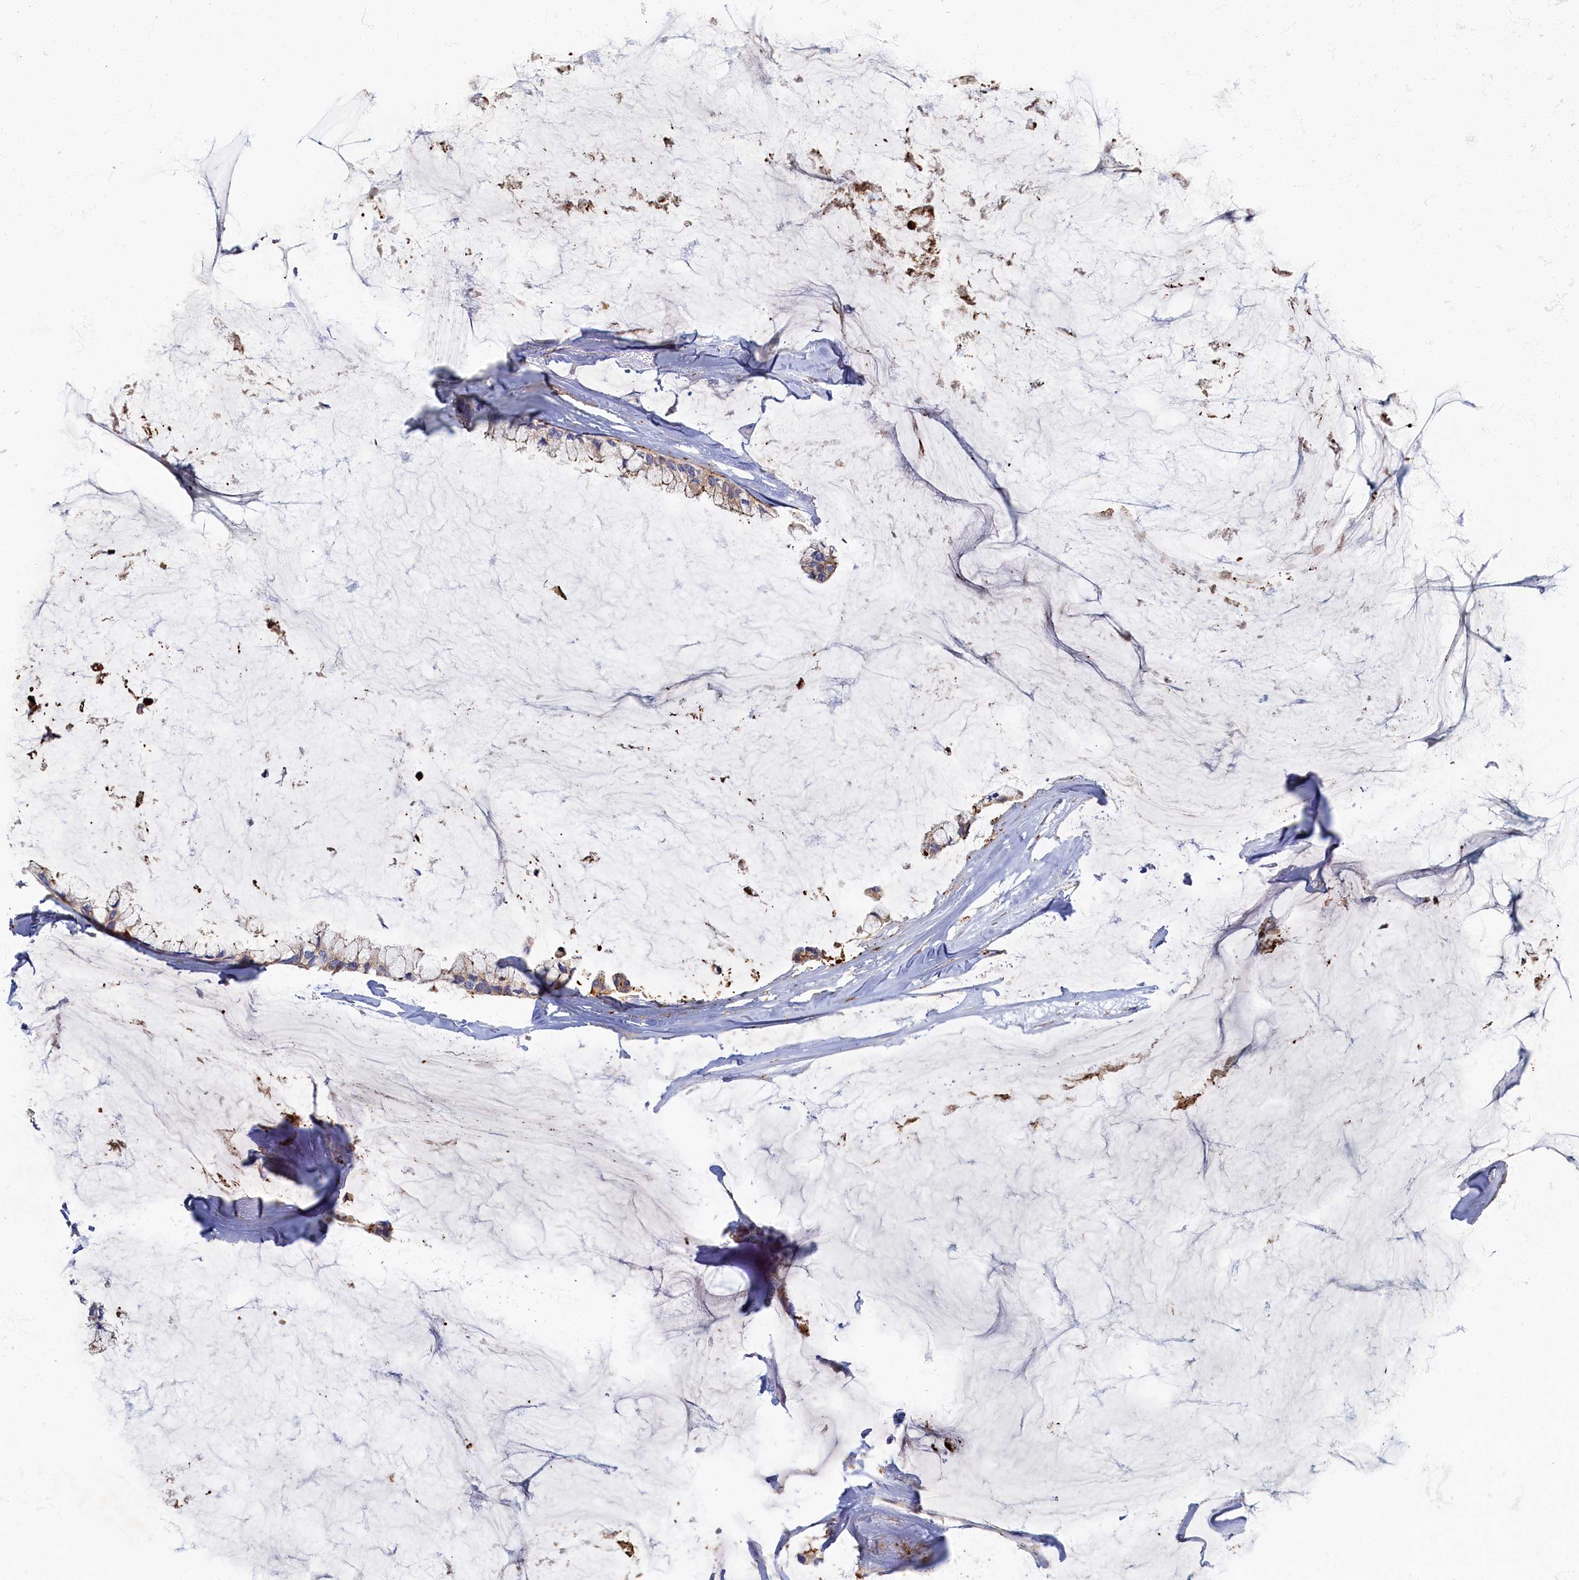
{"staining": {"intensity": "weak", "quantity": ">75%", "location": "cytoplasmic/membranous"}, "tissue": "ovarian cancer", "cell_type": "Tumor cells", "image_type": "cancer", "snomed": [{"axis": "morphology", "description": "Cystadenocarcinoma, mucinous, NOS"}, {"axis": "topography", "description": "Ovary"}], "caption": "Weak cytoplasmic/membranous protein expression is appreciated in approximately >75% of tumor cells in ovarian cancer (mucinous cystadenocarcinoma).", "gene": "PSMG2", "patient": {"sex": "female", "age": 39}}